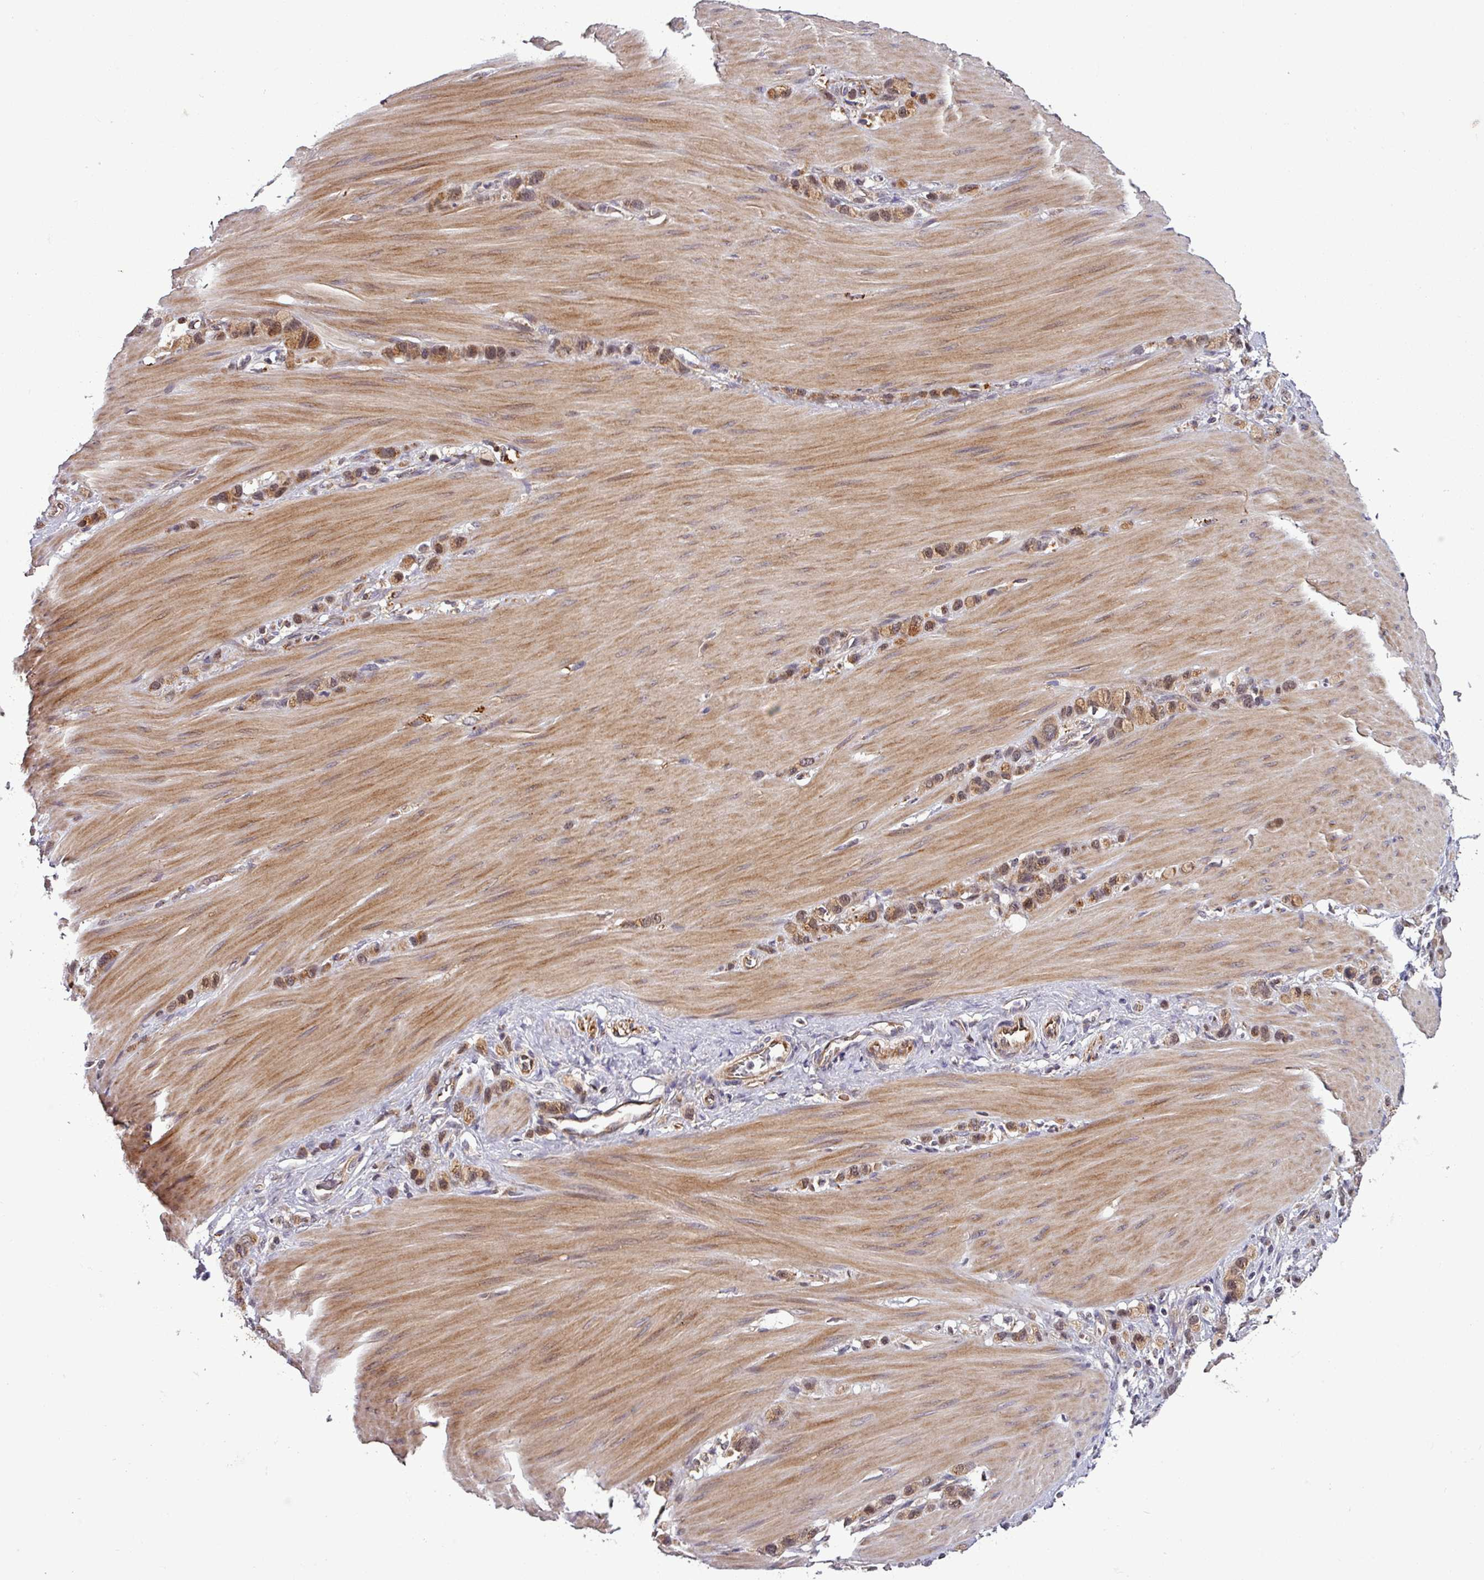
{"staining": {"intensity": "moderate", "quantity": ">75%", "location": "cytoplasmic/membranous,nuclear"}, "tissue": "stomach cancer", "cell_type": "Tumor cells", "image_type": "cancer", "snomed": [{"axis": "morphology", "description": "Adenocarcinoma, NOS"}, {"axis": "topography", "description": "Stomach"}], "caption": "Adenocarcinoma (stomach) stained for a protein (brown) shows moderate cytoplasmic/membranous and nuclear positive staining in about >75% of tumor cells.", "gene": "PUS1", "patient": {"sex": "female", "age": 65}}